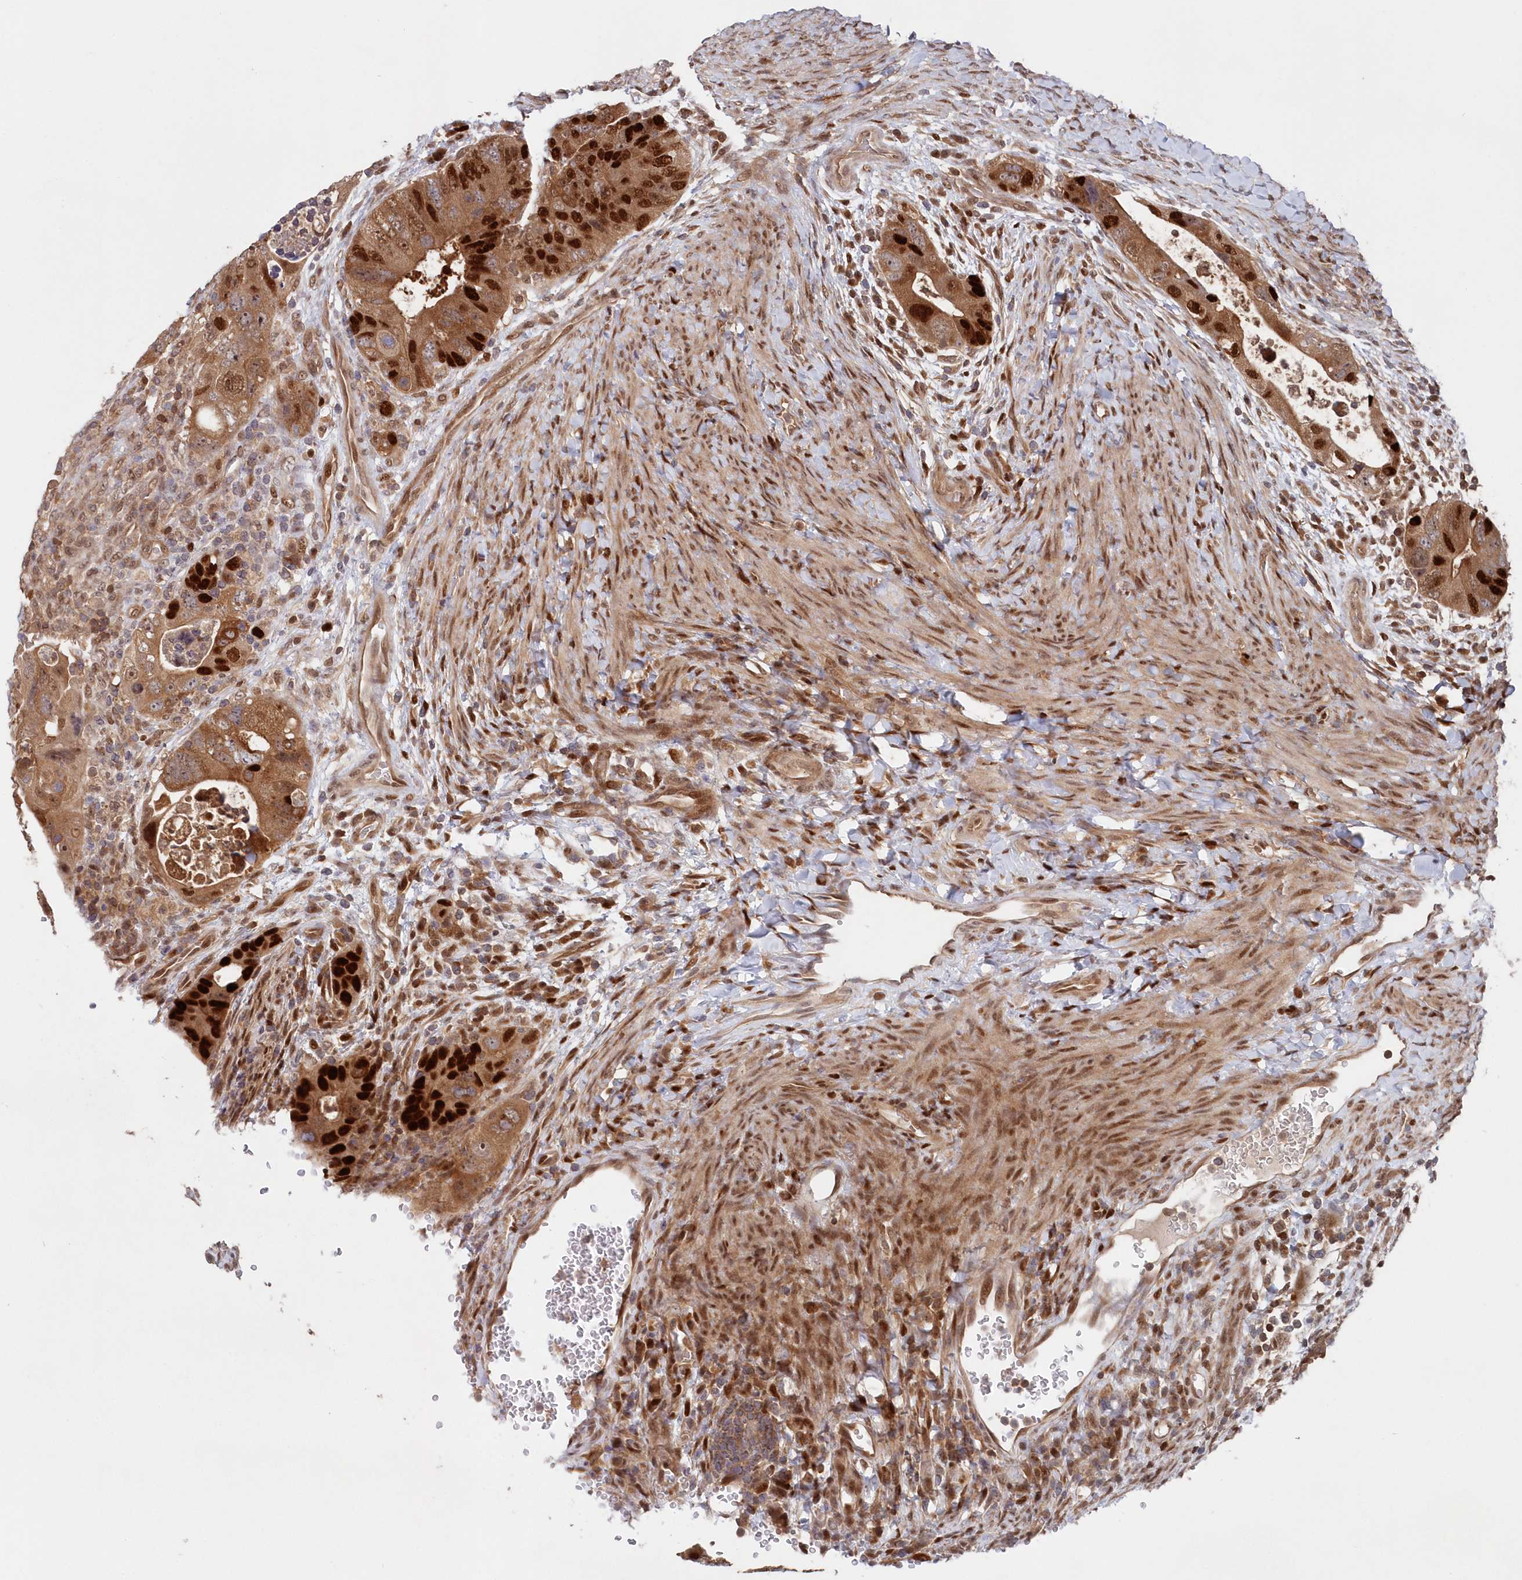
{"staining": {"intensity": "strong", "quantity": ">75%", "location": "cytoplasmic/membranous,nuclear"}, "tissue": "colorectal cancer", "cell_type": "Tumor cells", "image_type": "cancer", "snomed": [{"axis": "morphology", "description": "Adenocarcinoma, NOS"}, {"axis": "topography", "description": "Rectum"}], "caption": "Adenocarcinoma (colorectal) stained for a protein displays strong cytoplasmic/membranous and nuclear positivity in tumor cells. The protein of interest is shown in brown color, while the nuclei are stained blue.", "gene": "ABHD14B", "patient": {"sex": "male", "age": 59}}